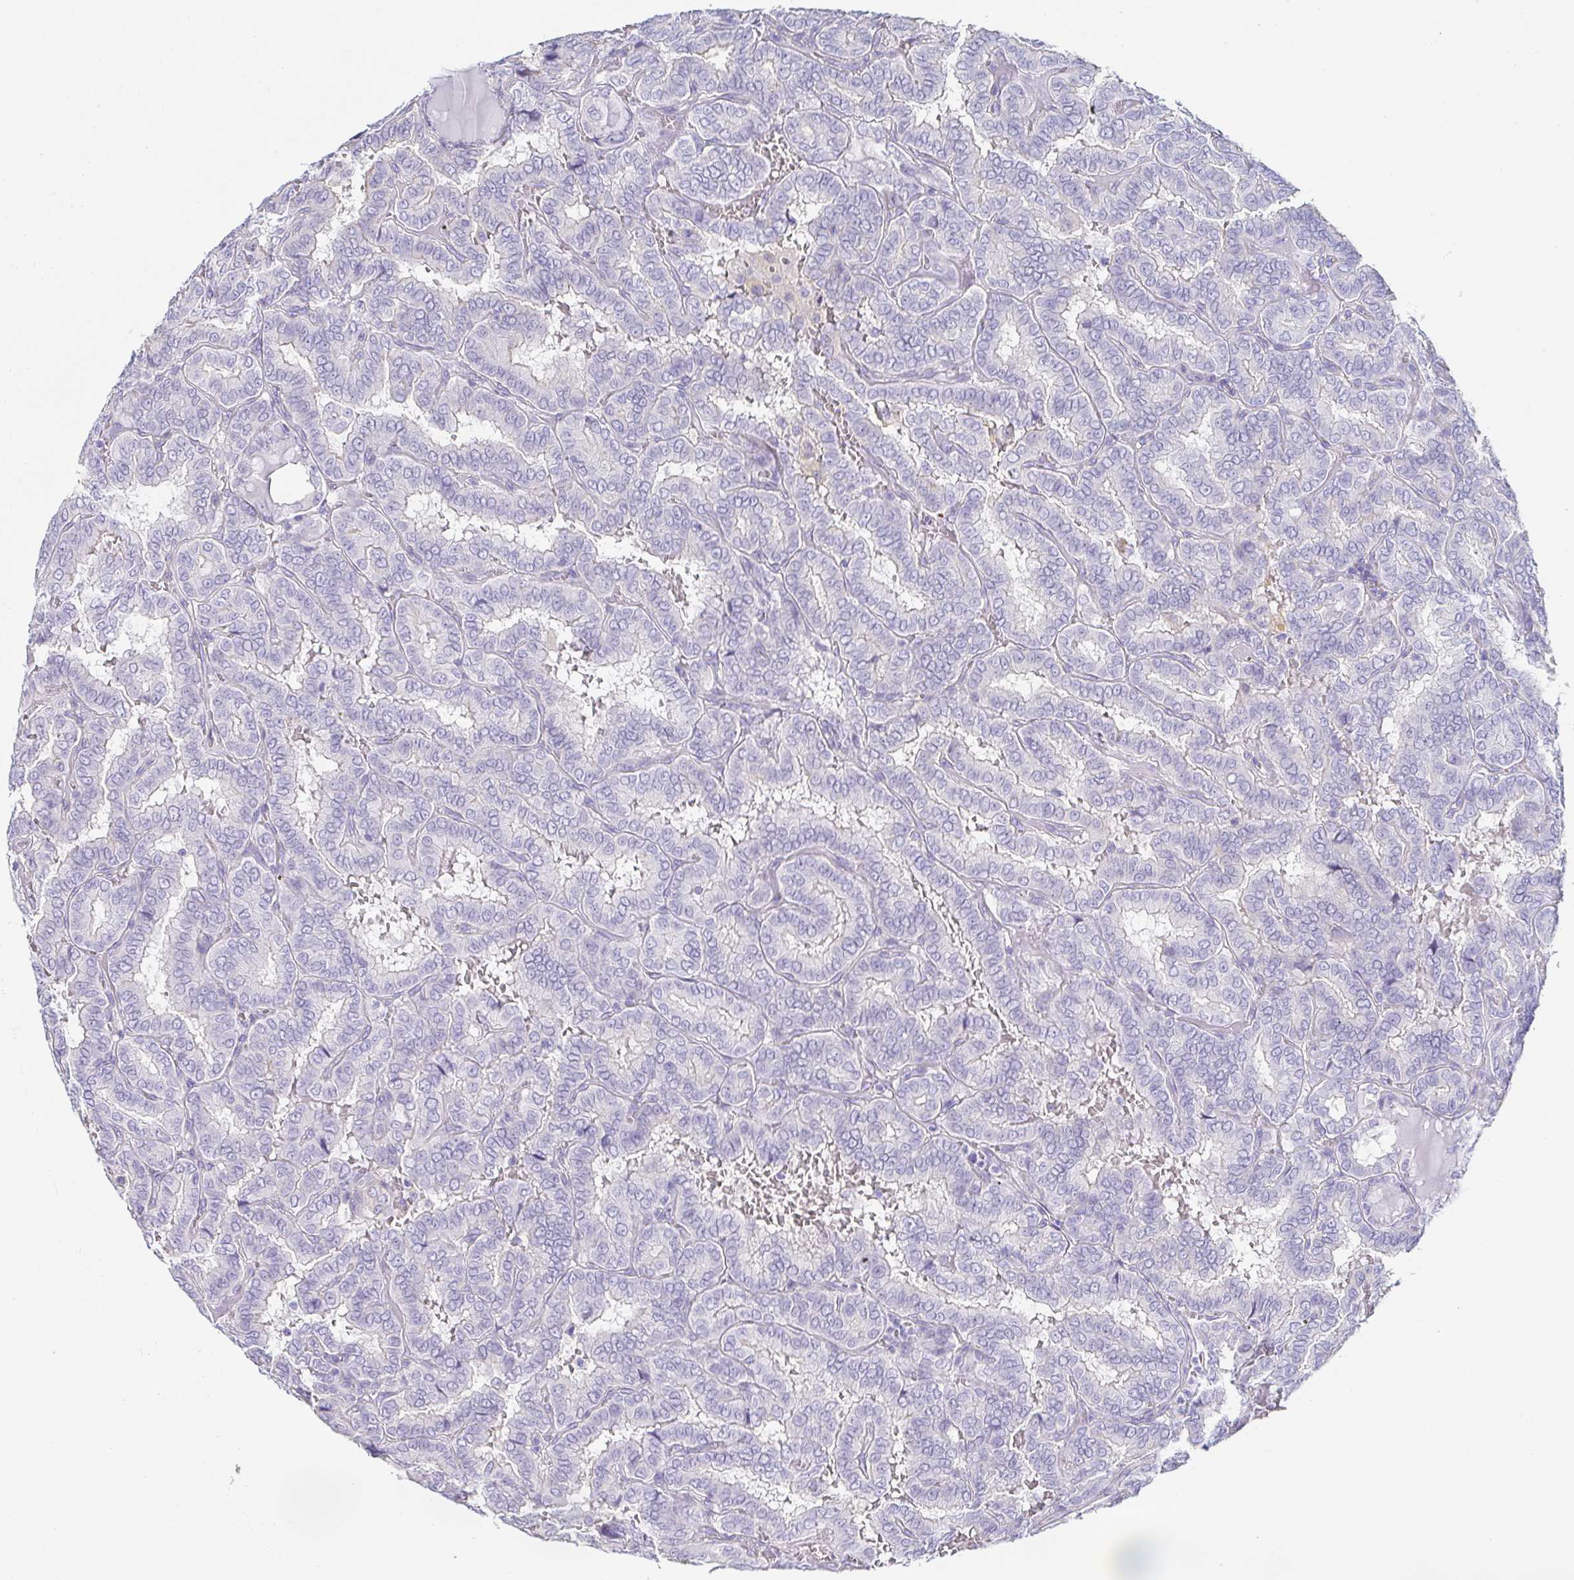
{"staining": {"intensity": "negative", "quantity": "none", "location": "none"}, "tissue": "thyroid cancer", "cell_type": "Tumor cells", "image_type": "cancer", "snomed": [{"axis": "morphology", "description": "Papillary adenocarcinoma, NOS"}, {"axis": "topography", "description": "Thyroid gland"}], "caption": "Human thyroid cancer (papillary adenocarcinoma) stained for a protein using immunohistochemistry (IHC) demonstrates no positivity in tumor cells.", "gene": "PRR4", "patient": {"sex": "female", "age": 46}}